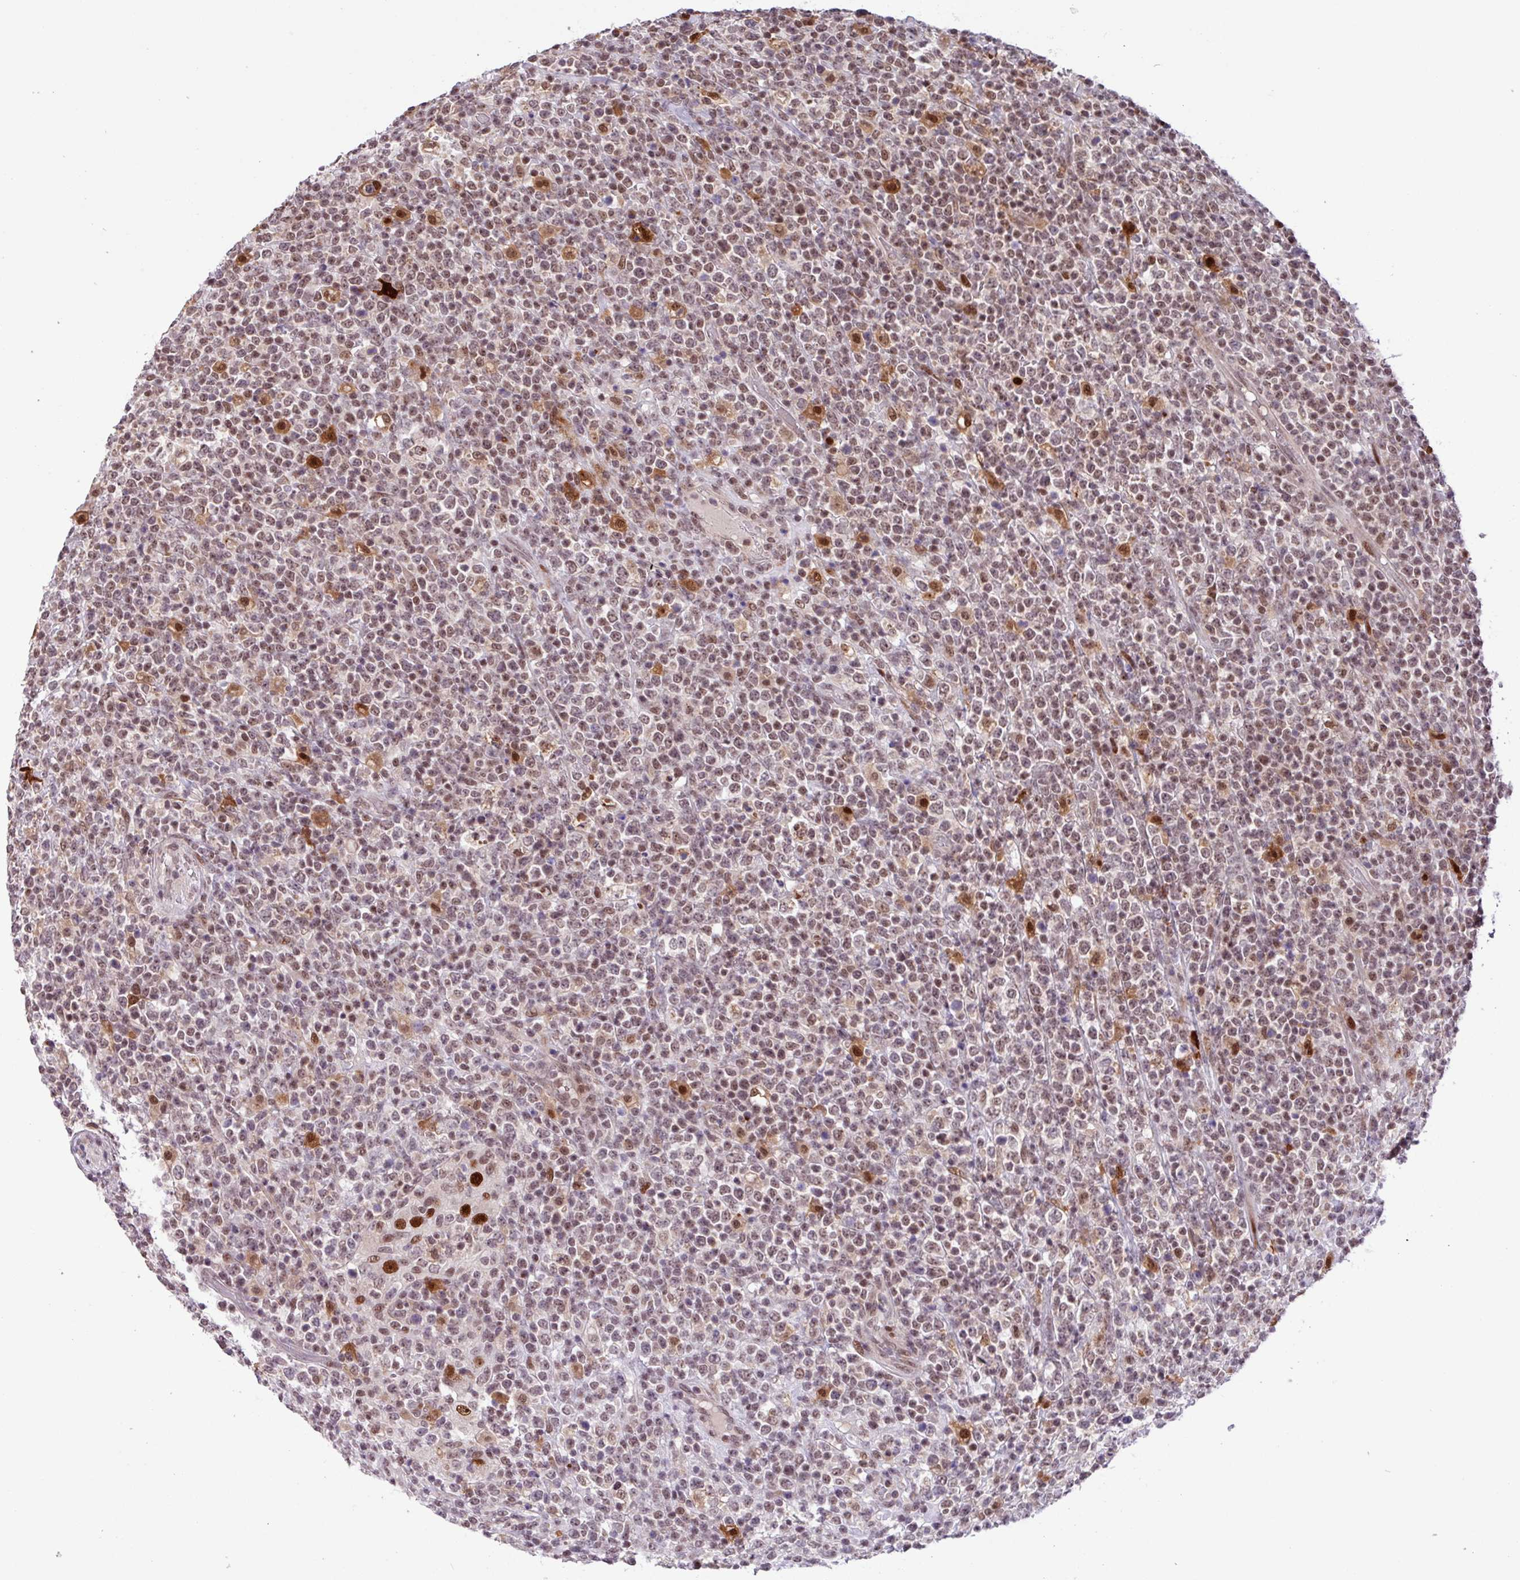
{"staining": {"intensity": "moderate", "quantity": ">75%", "location": "nuclear"}, "tissue": "lymphoma", "cell_type": "Tumor cells", "image_type": "cancer", "snomed": [{"axis": "morphology", "description": "Malignant lymphoma, non-Hodgkin's type, High grade"}, {"axis": "topography", "description": "Colon"}], "caption": "The image shows staining of malignant lymphoma, non-Hodgkin's type (high-grade), revealing moderate nuclear protein staining (brown color) within tumor cells.", "gene": "BRD3", "patient": {"sex": "female", "age": 53}}